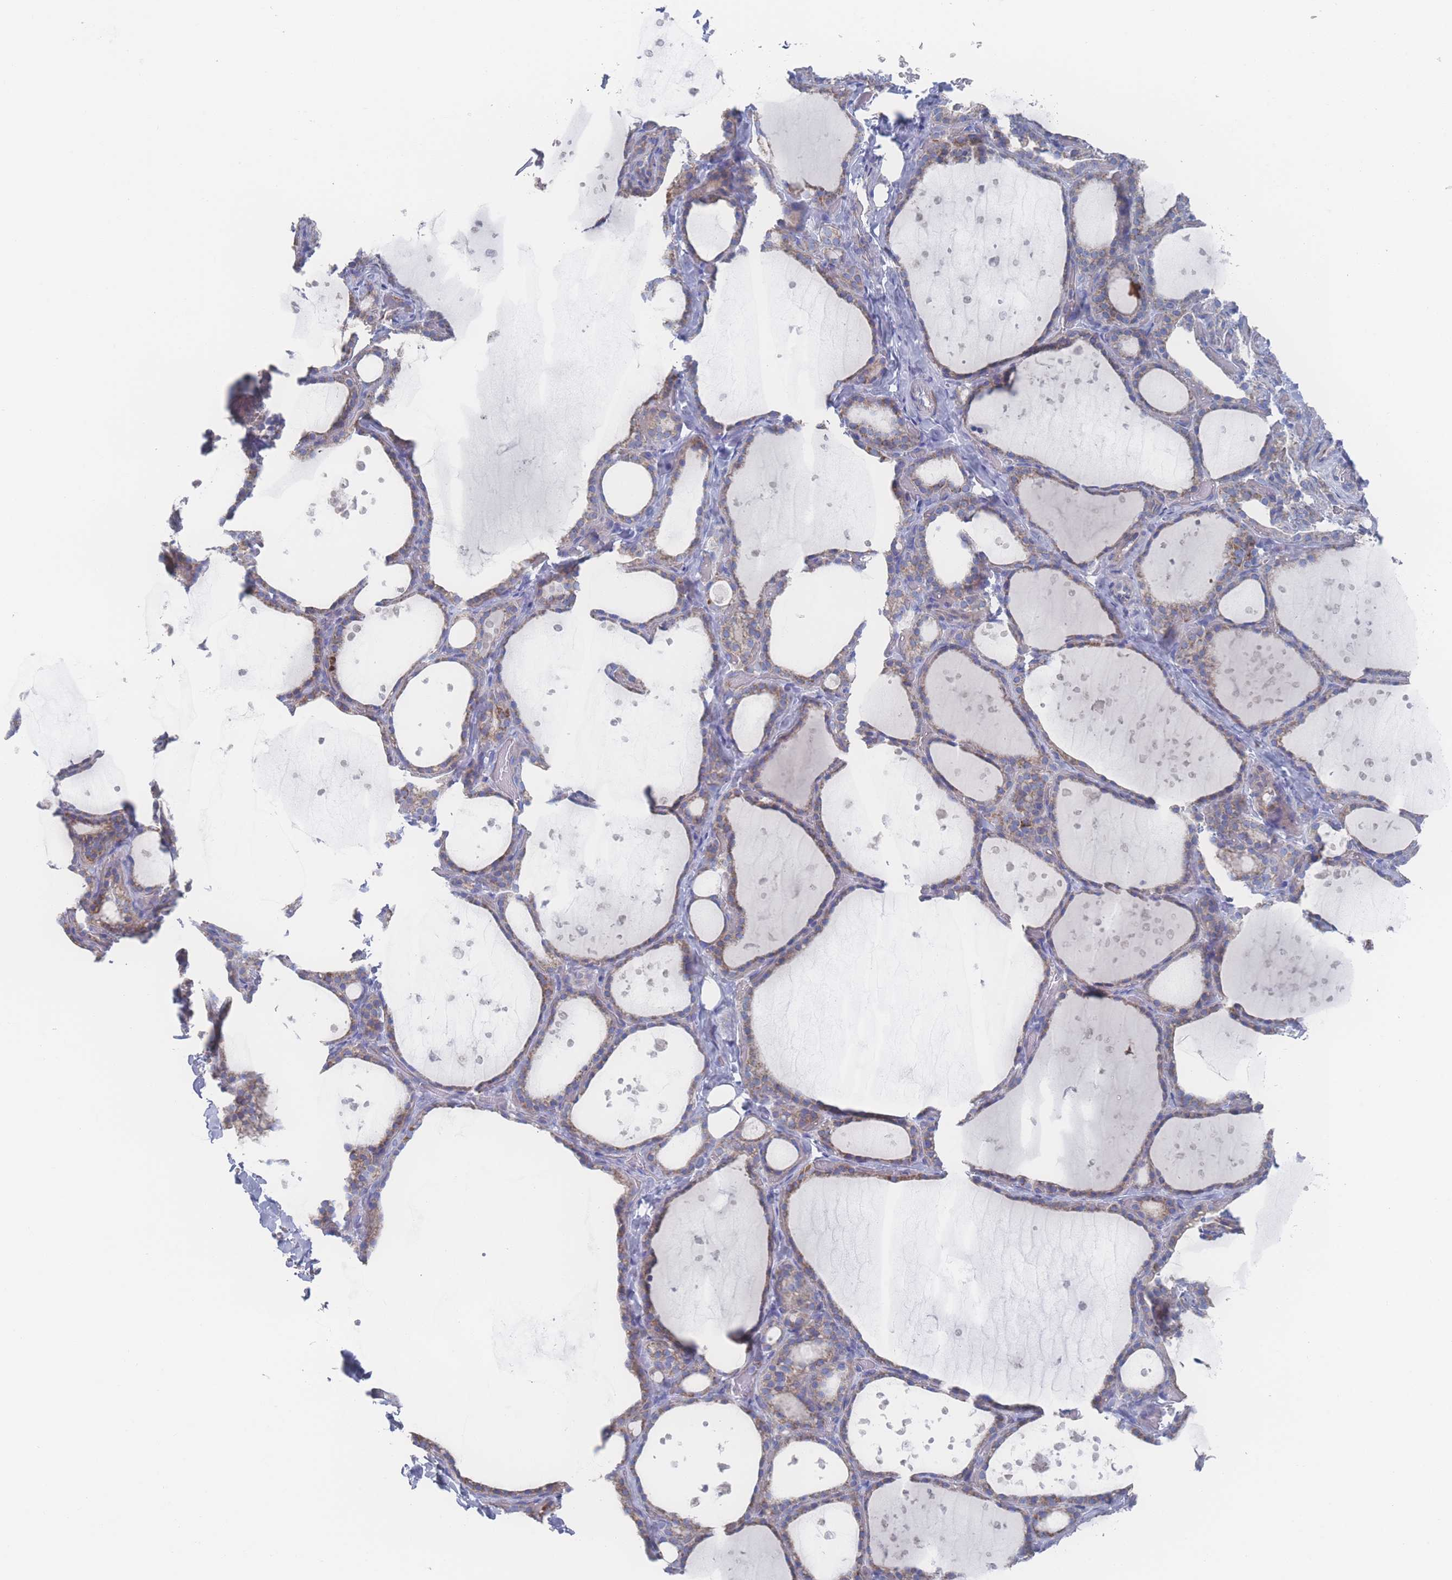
{"staining": {"intensity": "moderate", "quantity": "25%-75%", "location": "cytoplasmic/membranous"}, "tissue": "thyroid gland", "cell_type": "Glandular cells", "image_type": "normal", "snomed": [{"axis": "morphology", "description": "Normal tissue, NOS"}, {"axis": "topography", "description": "Thyroid gland"}], "caption": "The photomicrograph displays immunohistochemical staining of unremarkable thyroid gland. There is moderate cytoplasmic/membranous staining is seen in approximately 25%-75% of glandular cells.", "gene": "SNPH", "patient": {"sex": "female", "age": 44}}